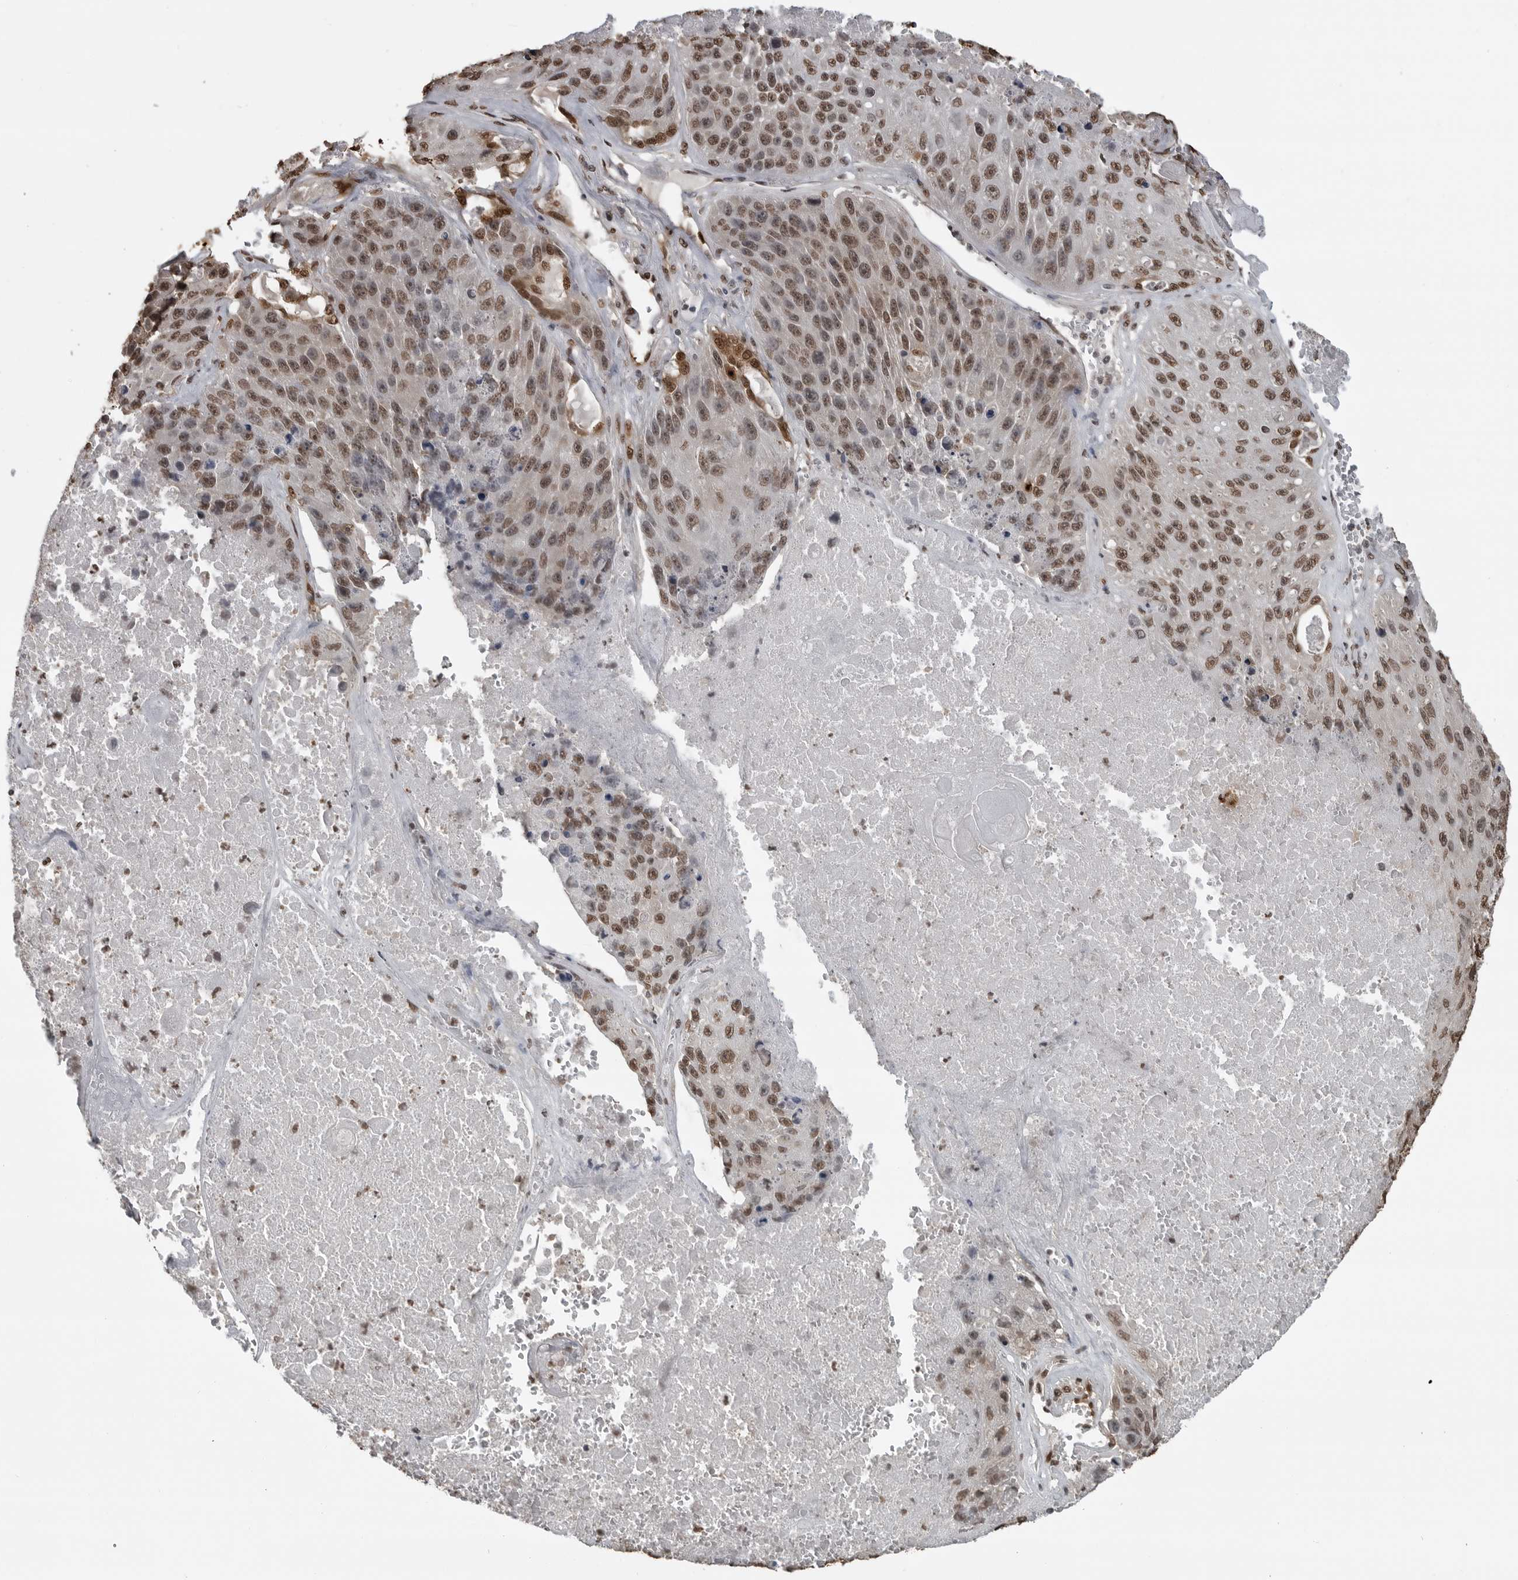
{"staining": {"intensity": "moderate", "quantity": ">75%", "location": "nuclear"}, "tissue": "lung cancer", "cell_type": "Tumor cells", "image_type": "cancer", "snomed": [{"axis": "morphology", "description": "Squamous cell carcinoma, NOS"}, {"axis": "topography", "description": "Lung"}], "caption": "Lung squamous cell carcinoma stained for a protein demonstrates moderate nuclear positivity in tumor cells.", "gene": "SMAD2", "patient": {"sex": "male", "age": 61}}